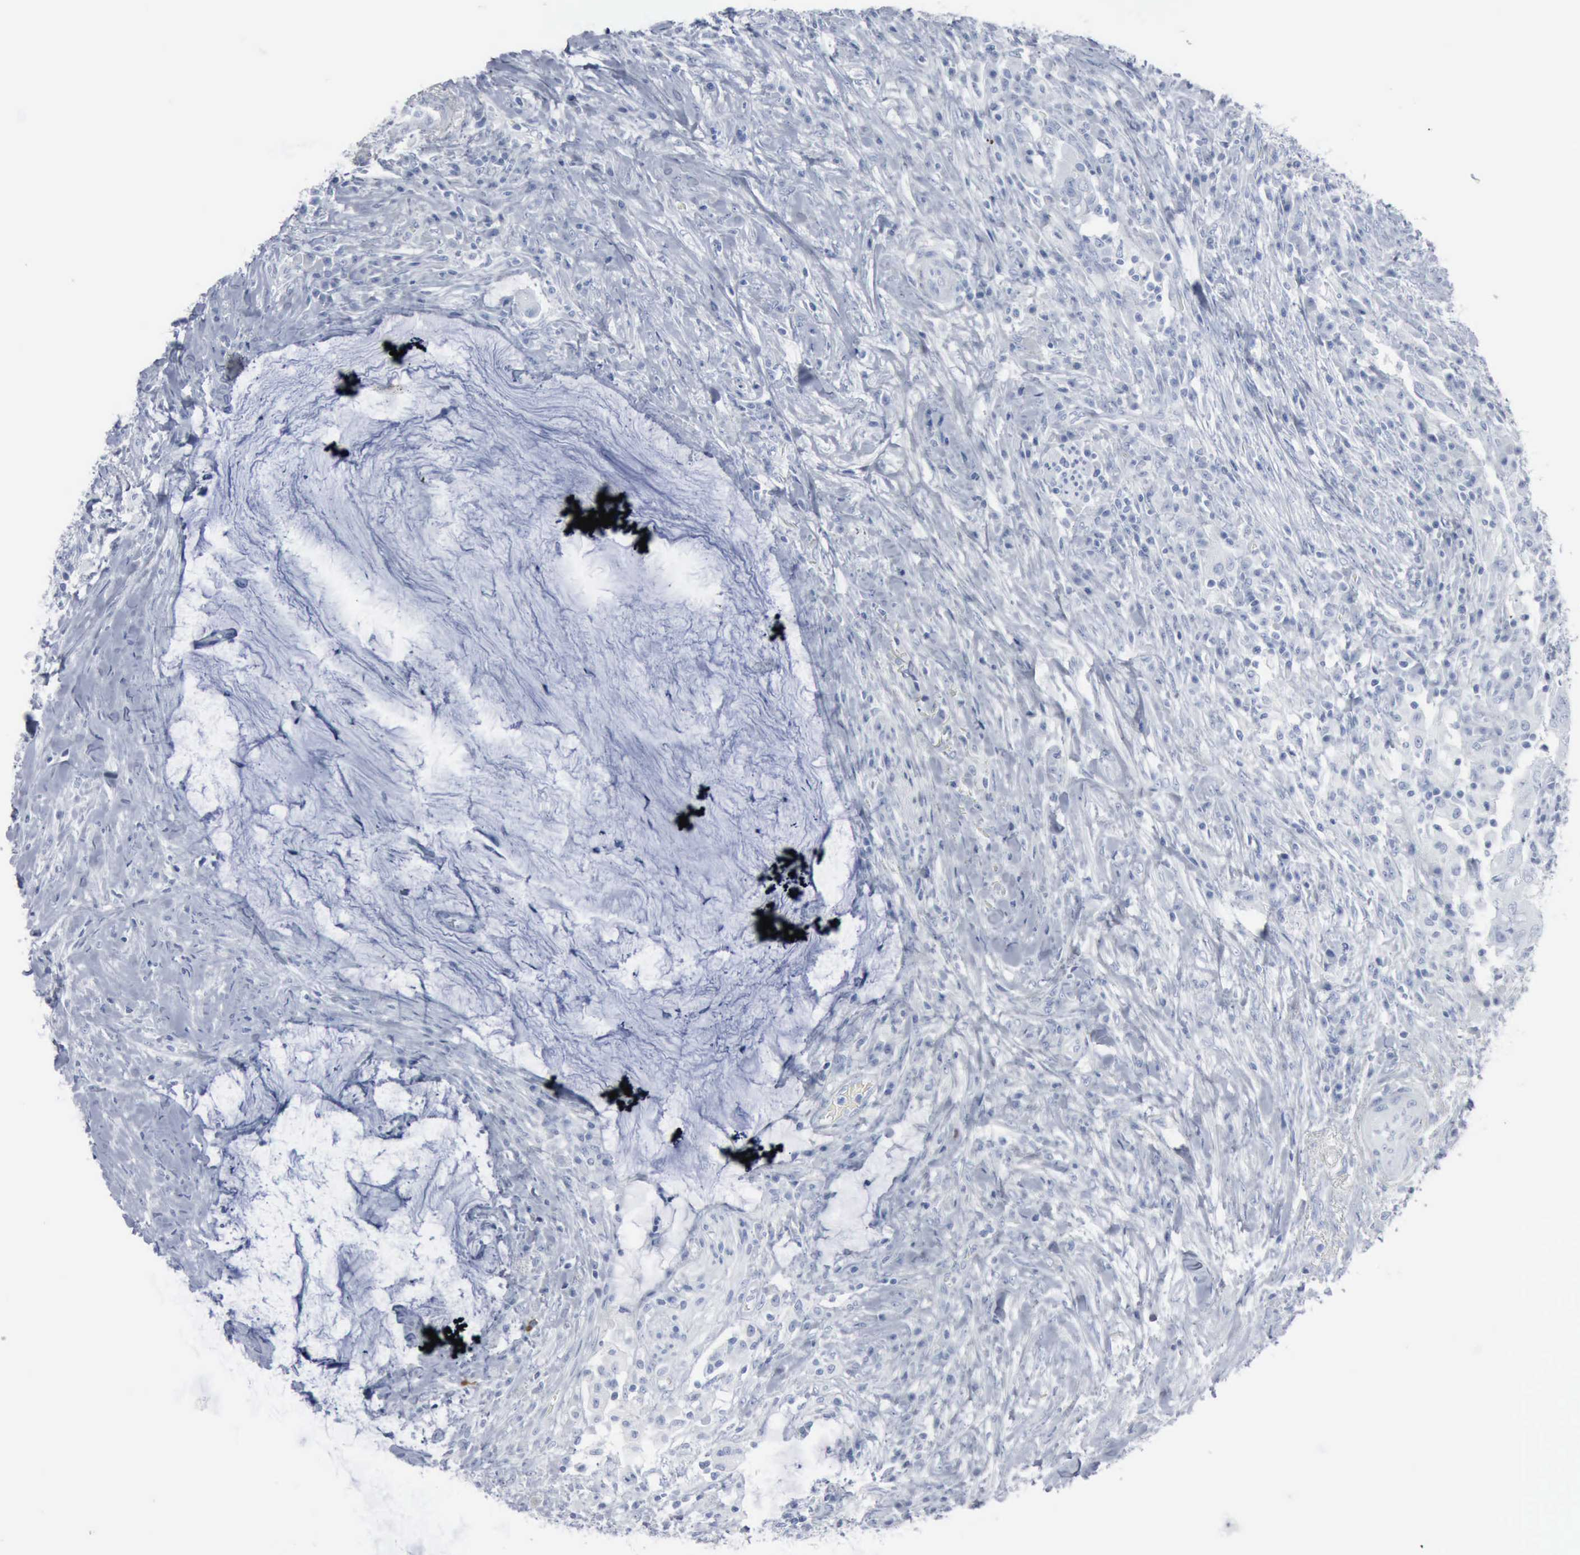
{"staining": {"intensity": "negative", "quantity": "none", "location": "none"}, "tissue": "colorectal cancer", "cell_type": "Tumor cells", "image_type": "cancer", "snomed": [{"axis": "morphology", "description": "Adenocarcinoma, NOS"}, {"axis": "topography", "description": "Rectum"}], "caption": "Colorectal cancer was stained to show a protein in brown. There is no significant expression in tumor cells.", "gene": "DMD", "patient": {"sex": "female", "age": 71}}